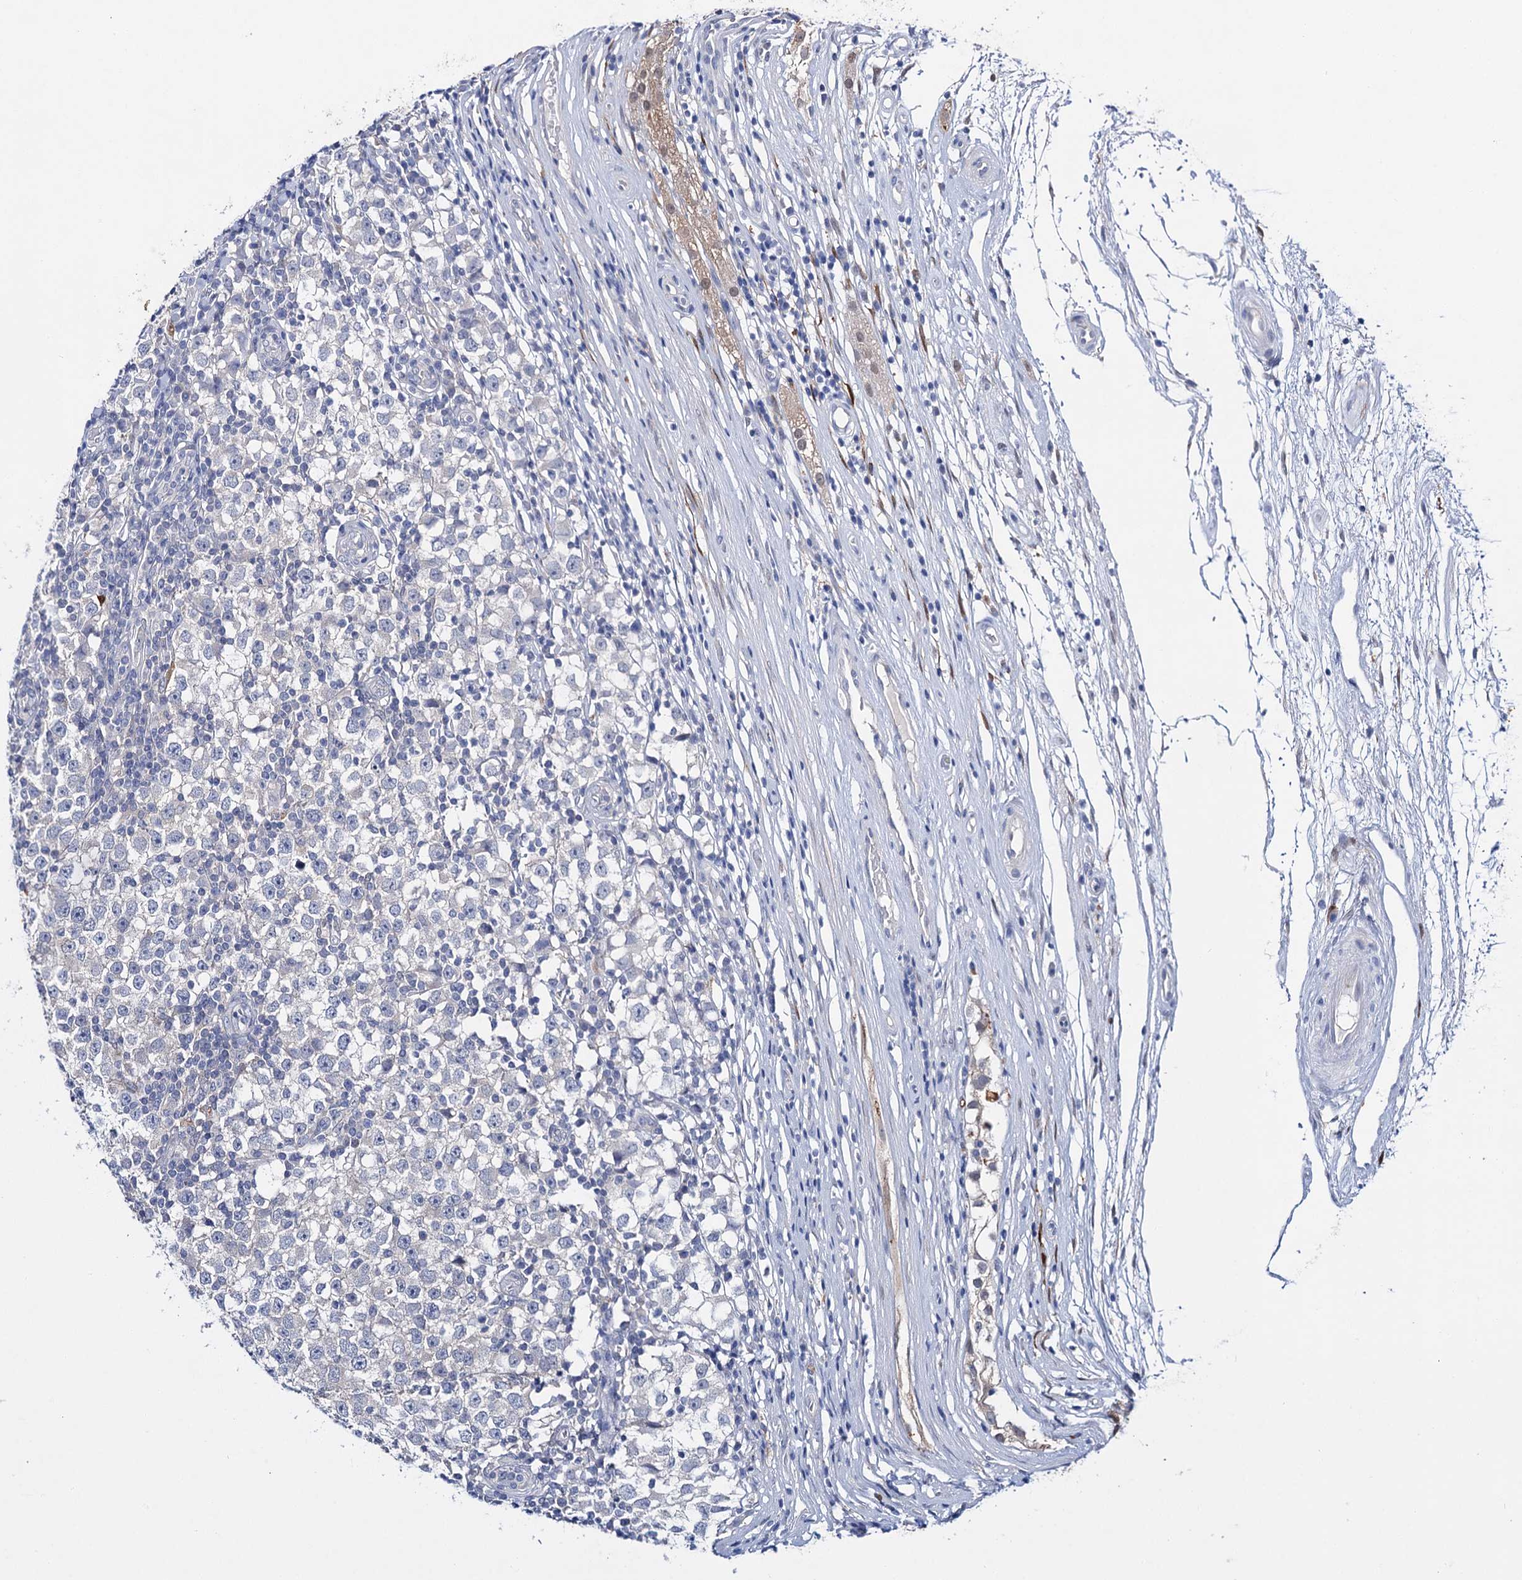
{"staining": {"intensity": "negative", "quantity": "none", "location": "none"}, "tissue": "testis cancer", "cell_type": "Tumor cells", "image_type": "cancer", "snomed": [{"axis": "morphology", "description": "Seminoma, NOS"}, {"axis": "topography", "description": "Testis"}], "caption": "This image is of testis cancer (seminoma) stained with IHC to label a protein in brown with the nuclei are counter-stained blue. There is no staining in tumor cells.", "gene": "LYZL4", "patient": {"sex": "male", "age": 65}}